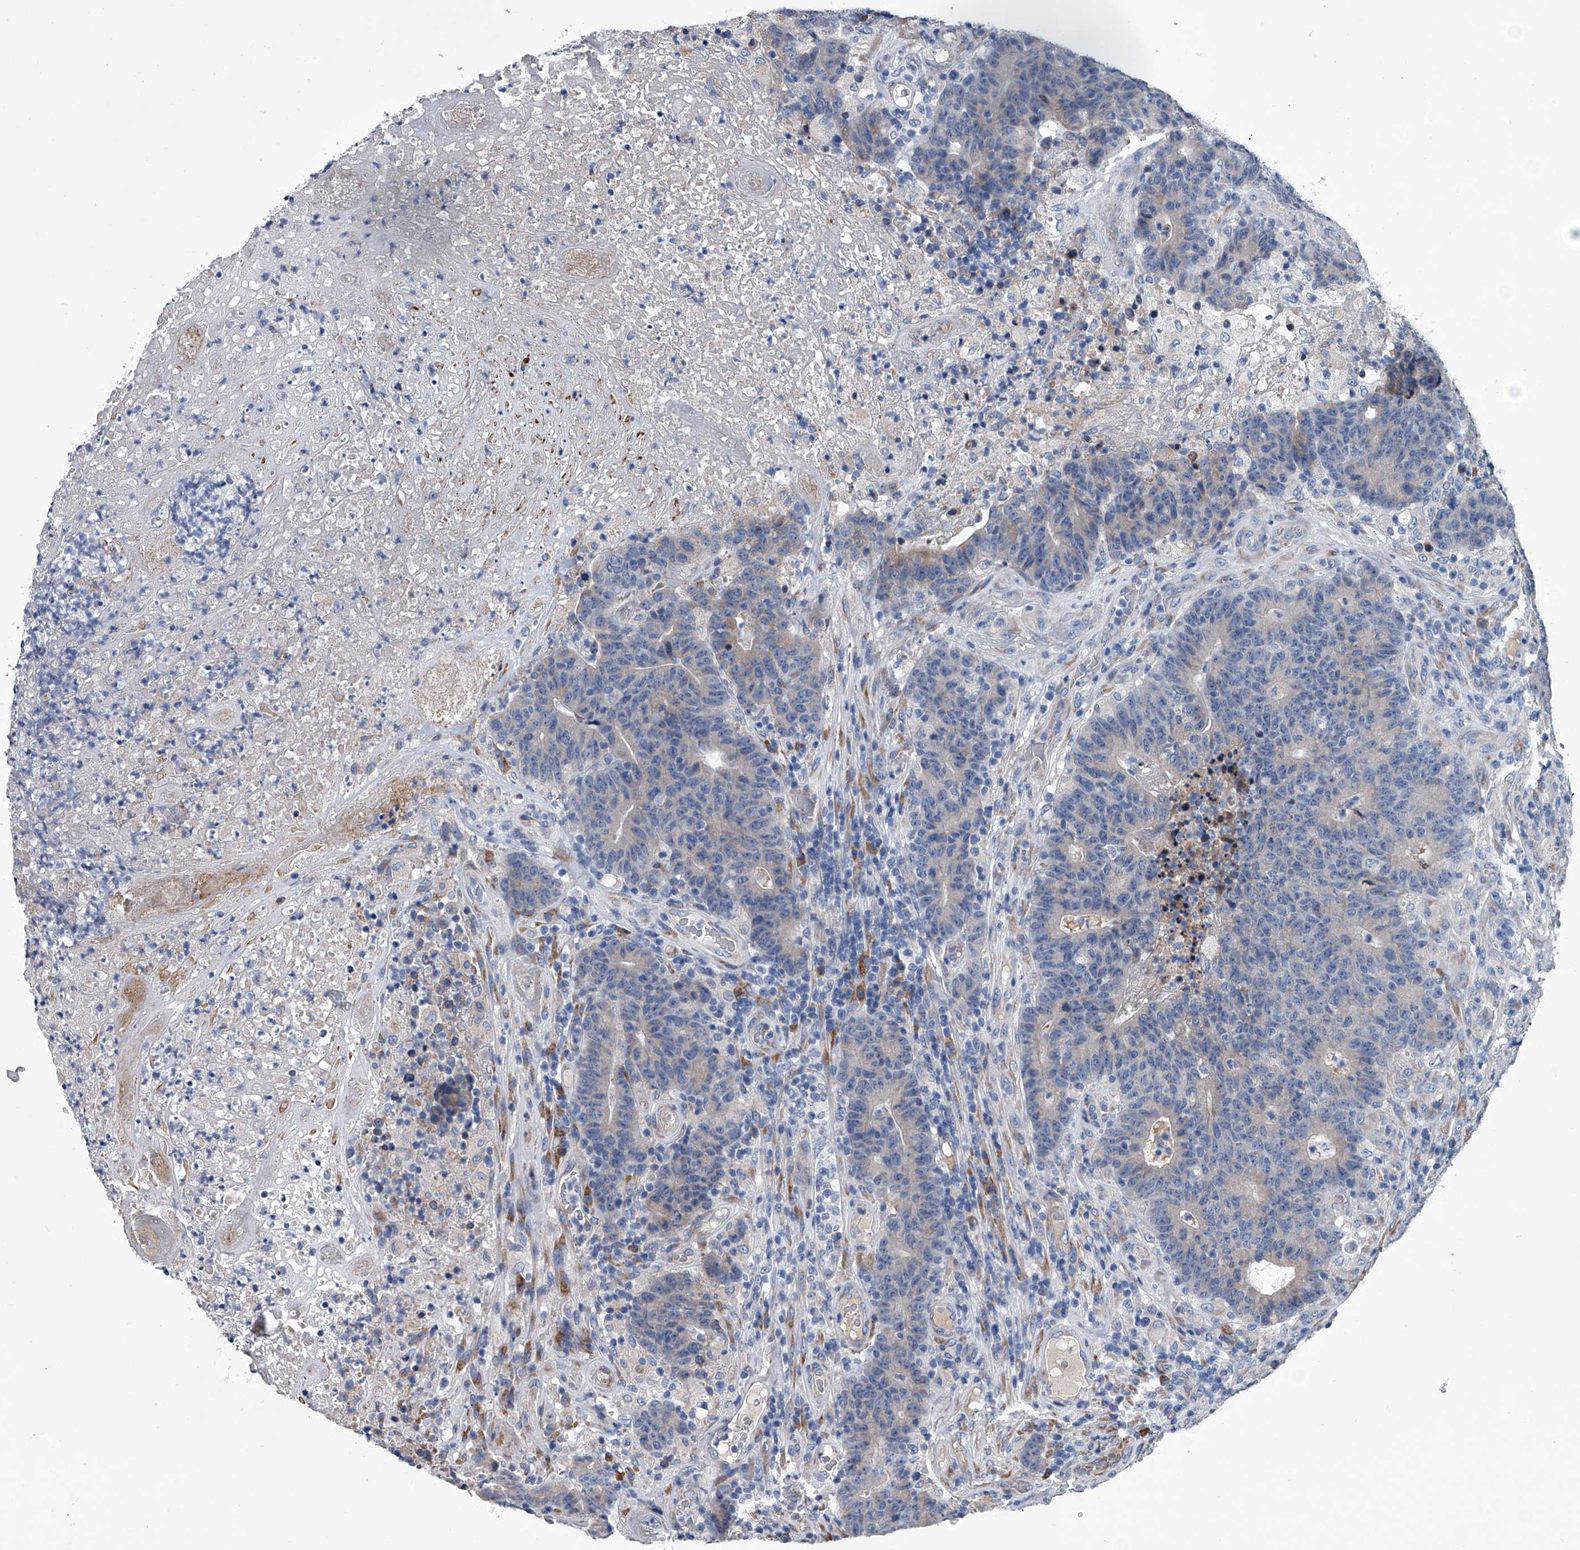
{"staining": {"intensity": "negative", "quantity": "none", "location": "none"}, "tissue": "colorectal cancer", "cell_type": "Tumor cells", "image_type": "cancer", "snomed": [{"axis": "morphology", "description": "Normal tissue, NOS"}, {"axis": "morphology", "description": "Adenocarcinoma, NOS"}, {"axis": "topography", "description": "Colon"}], "caption": "Adenocarcinoma (colorectal) was stained to show a protein in brown. There is no significant positivity in tumor cells. (Stains: DAB (3,3'-diaminobenzidine) immunohistochemistry (IHC) with hematoxylin counter stain, Microscopy: brightfield microscopy at high magnification).", "gene": "ABCG1", "patient": {"sex": "female", "age": 75}}